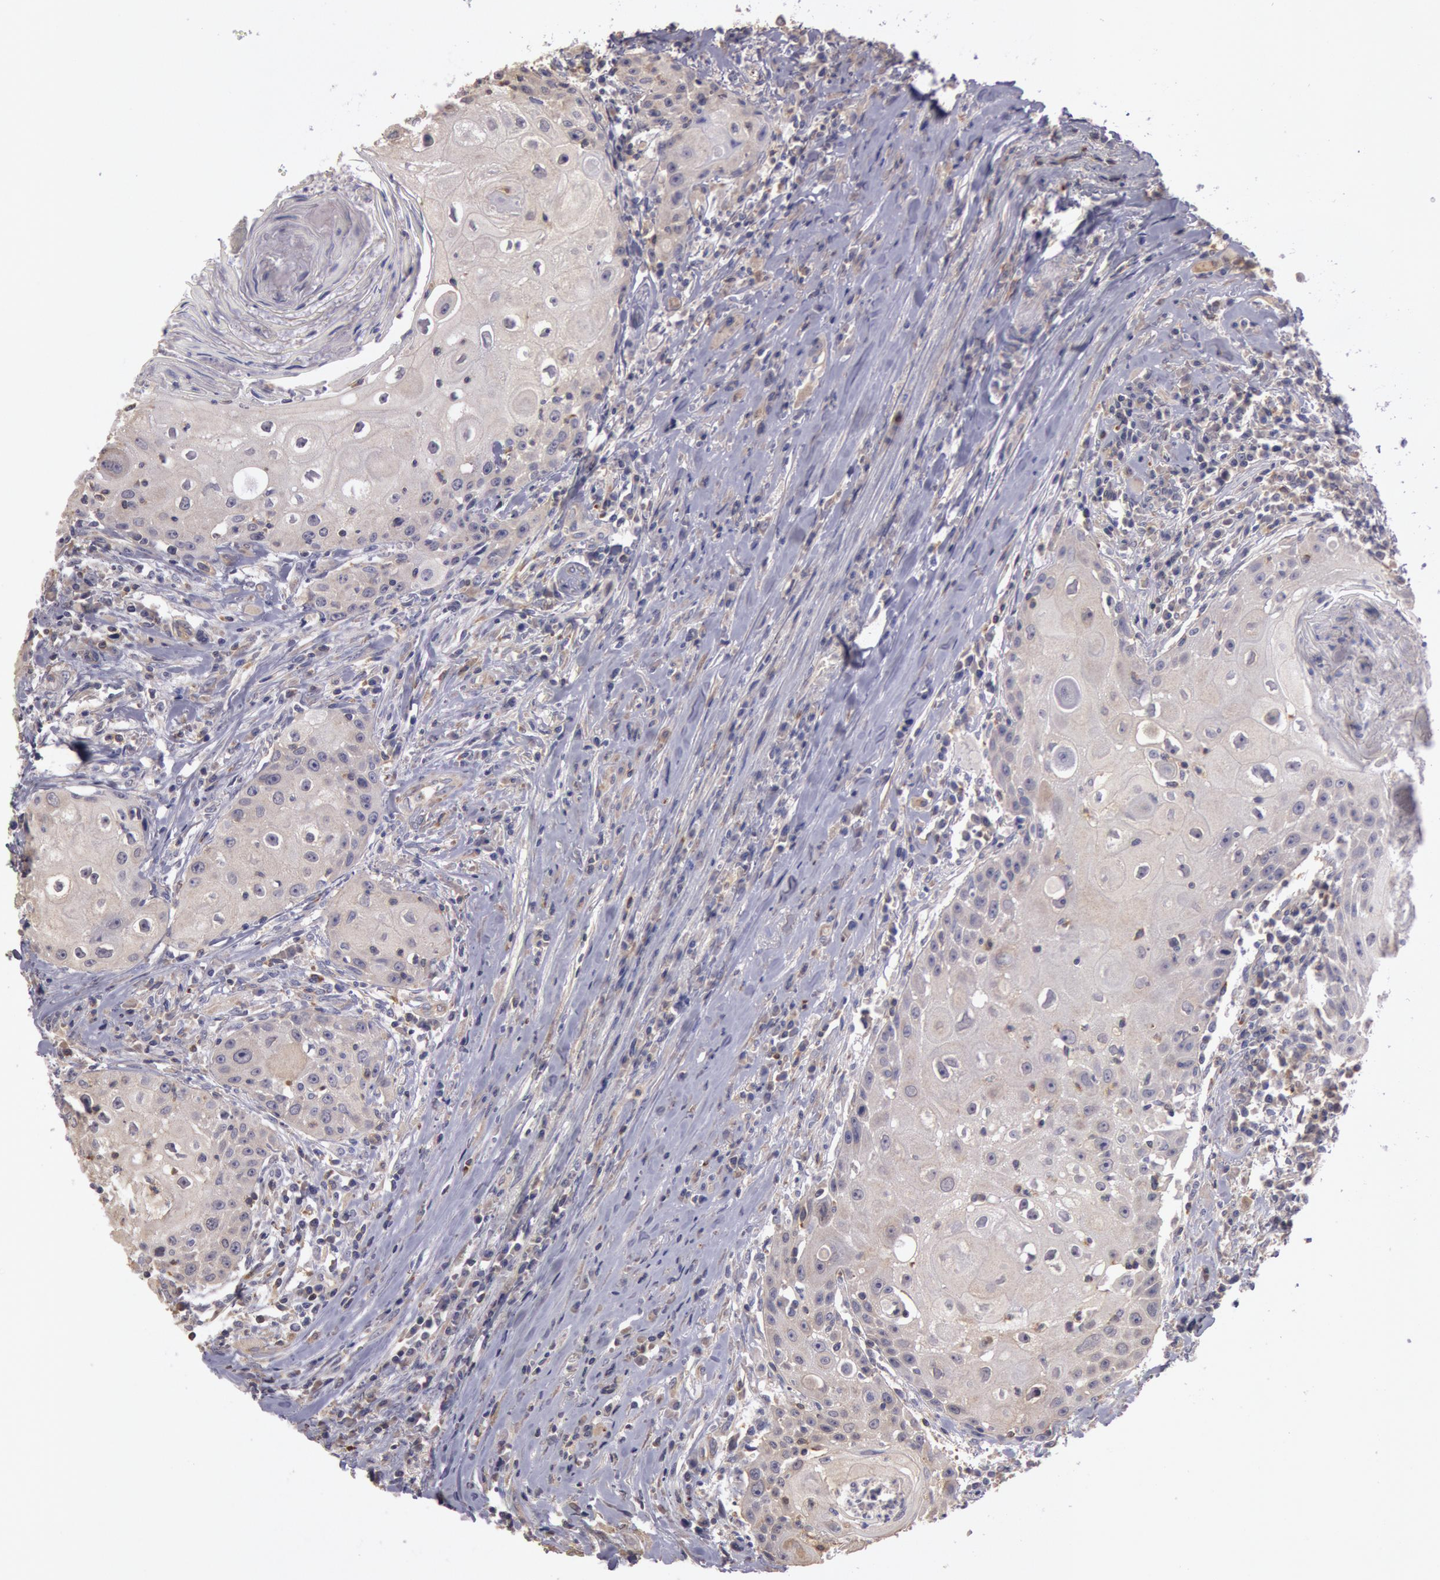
{"staining": {"intensity": "weak", "quantity": ">75%", "location": "cytoplasmic/membranous"}, "tissue": "head and neck cancer", "cell_type": "Tumor cells", "image_type": "cancer", "snomed": [{"axis": "morphology", "description": "Squamous cell carcinoma, NOS"}, {"axis": "topography", "description": "Oral tissue"}, {"axis": "topography", "description": "Head-Neck"}], "caption": "Head and neck cancer (squamous cell carcinoma) tissue displays weak cytoplasmic/membranous staining in approximately >75% of tumor cells, visualized by immunohistochemistry.", "gene": "NMT2", "patient": {"sex": "female", "age": 82}}